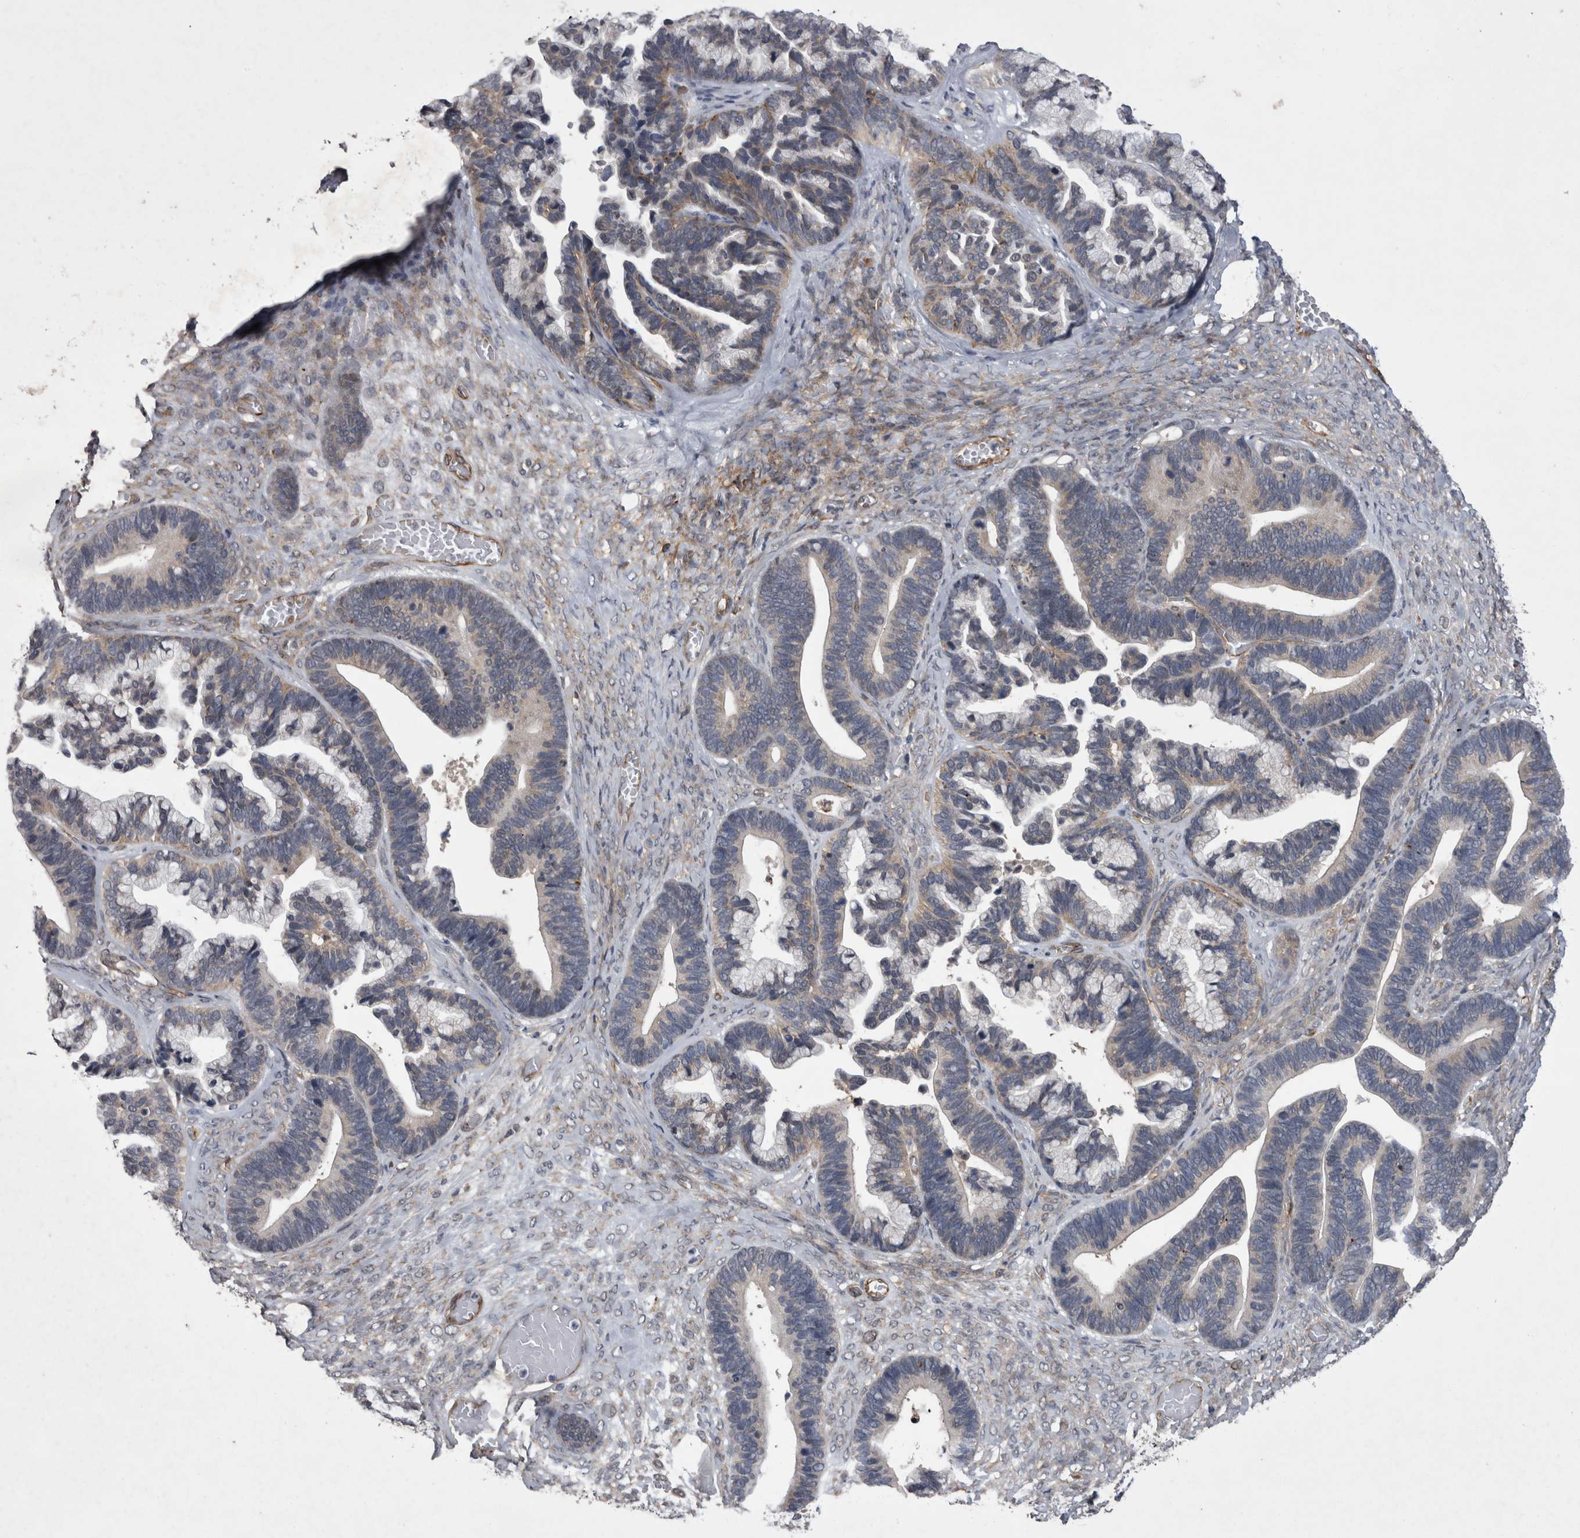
{"staining": {"intensity": "weak", "quantity": "25%-75%", "location": "cytoplasmic/membranous"}, "tissue": "ovarian cancer", "cell_type": "Tumor cells", "image_type": "cancer", "snomed": [{"axis": "morphology", "description": "Cystadenocarcinoma, serous, NOS"}, {"axis": "topography", "description": "Ovary"}], "caption": "Immunohistochemistry image of neoplastic tissue: serous cystadenocarcinoma (ovarian) stained using immunohistochemistry demonstrates low levels of weak protein expression localized specifically in the cytoplasmic/membranous of tumor cells, appearing as a cytoplasmic/membranous brown color.", "gene": "DDX6", "patient": {"sex": "female", "age": 56}}